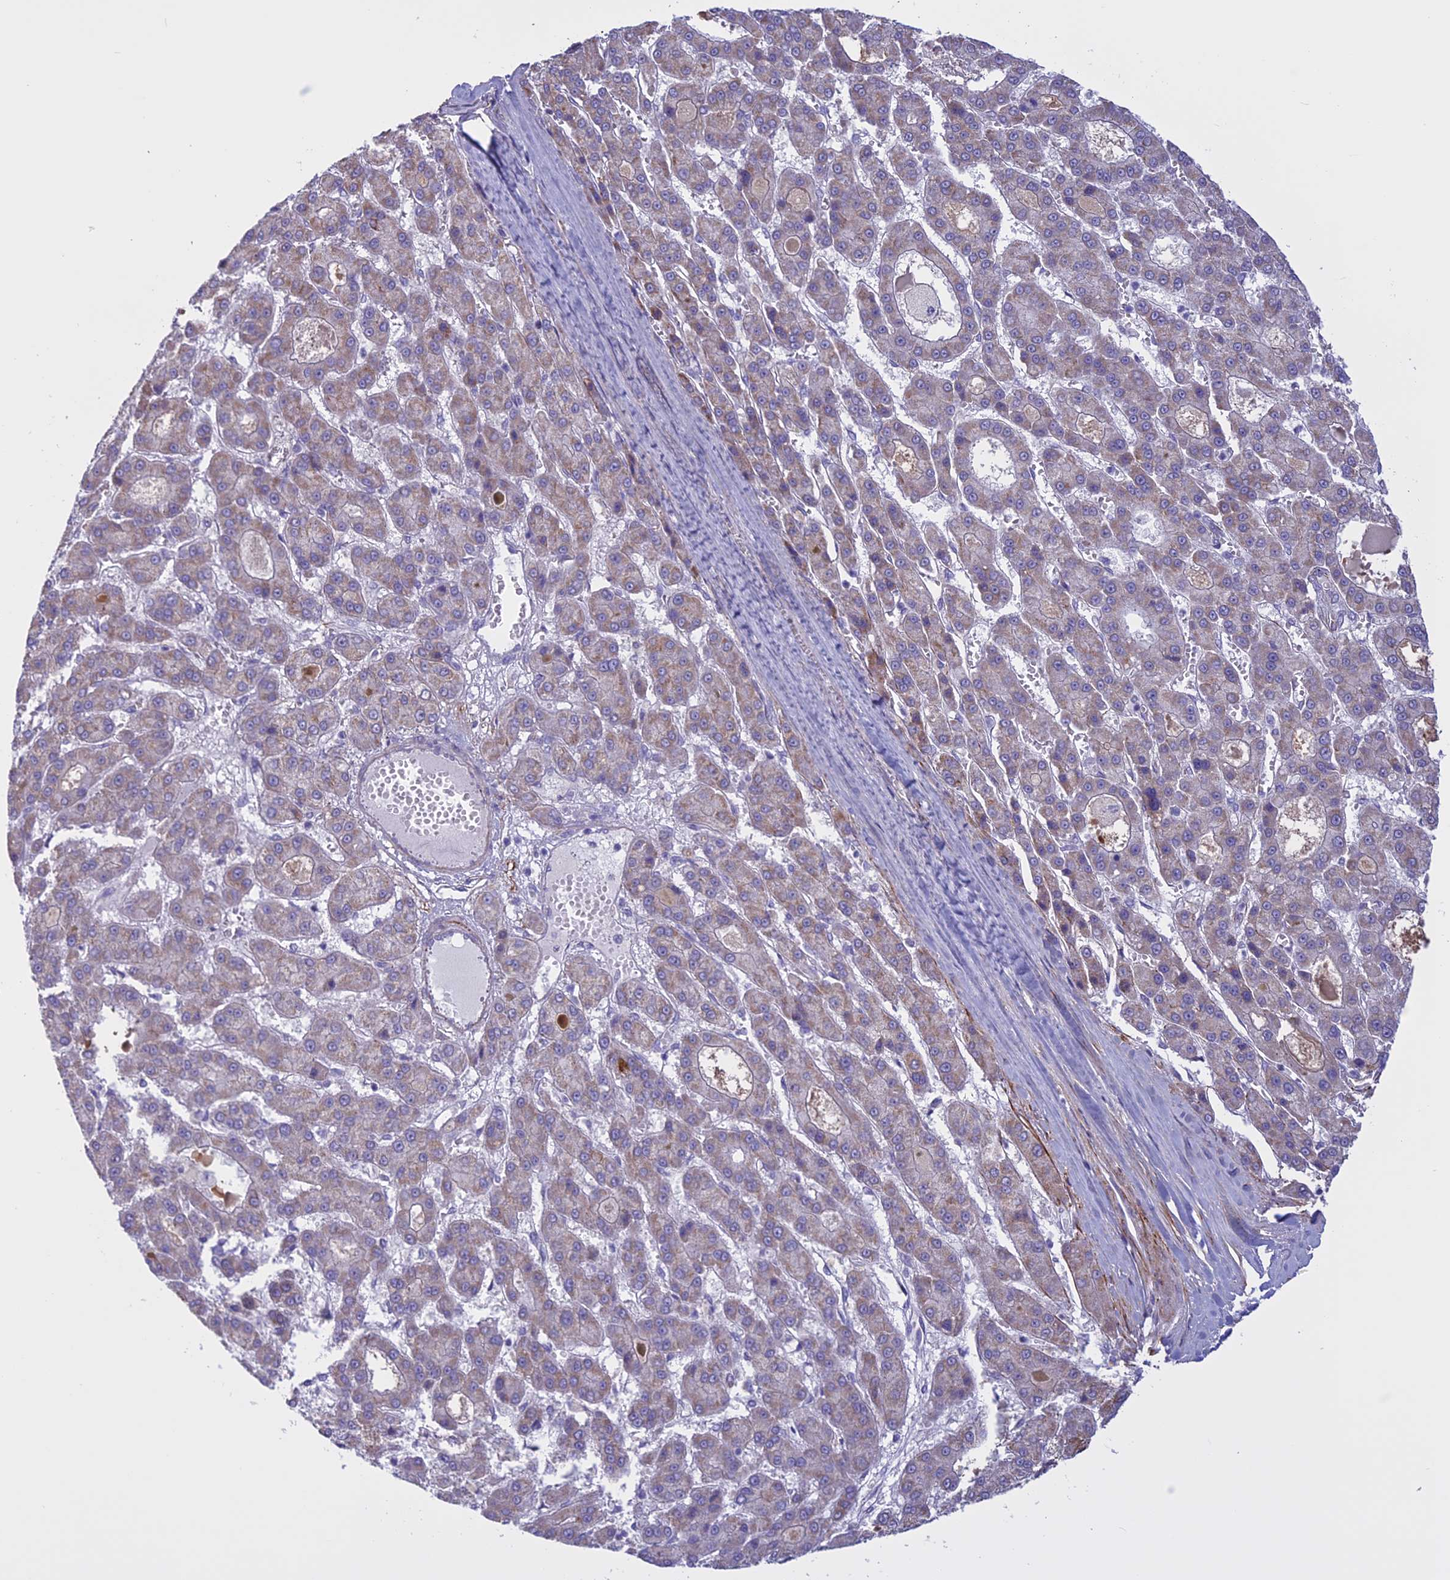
{"staining": {"intensity": "weak", "quantity": "<25%", "location": "cytoplasmic/membranous"}, "tissue": "liver cancer", "cell_type": "Tumor cells", "image_type": "cancer", "snomed": [{"axis": "morphology", "description": "Carcinoma, Hepatocellular, NOS"}, {"axis": "topography", "description": "Liver"}], "caption": "Liver cancer was stained to show a protein in brown. There is no significant staining in tumor cells. (Stains: DAB (3,3'-diaminobenzidine) immunohistochemistry (IHC) with hematoxylin counter stain, Microscopy: brightfield microscopy at high magnification).", "gene": "SPHKAP", "patient": {"sex": "male", "age": 70}}